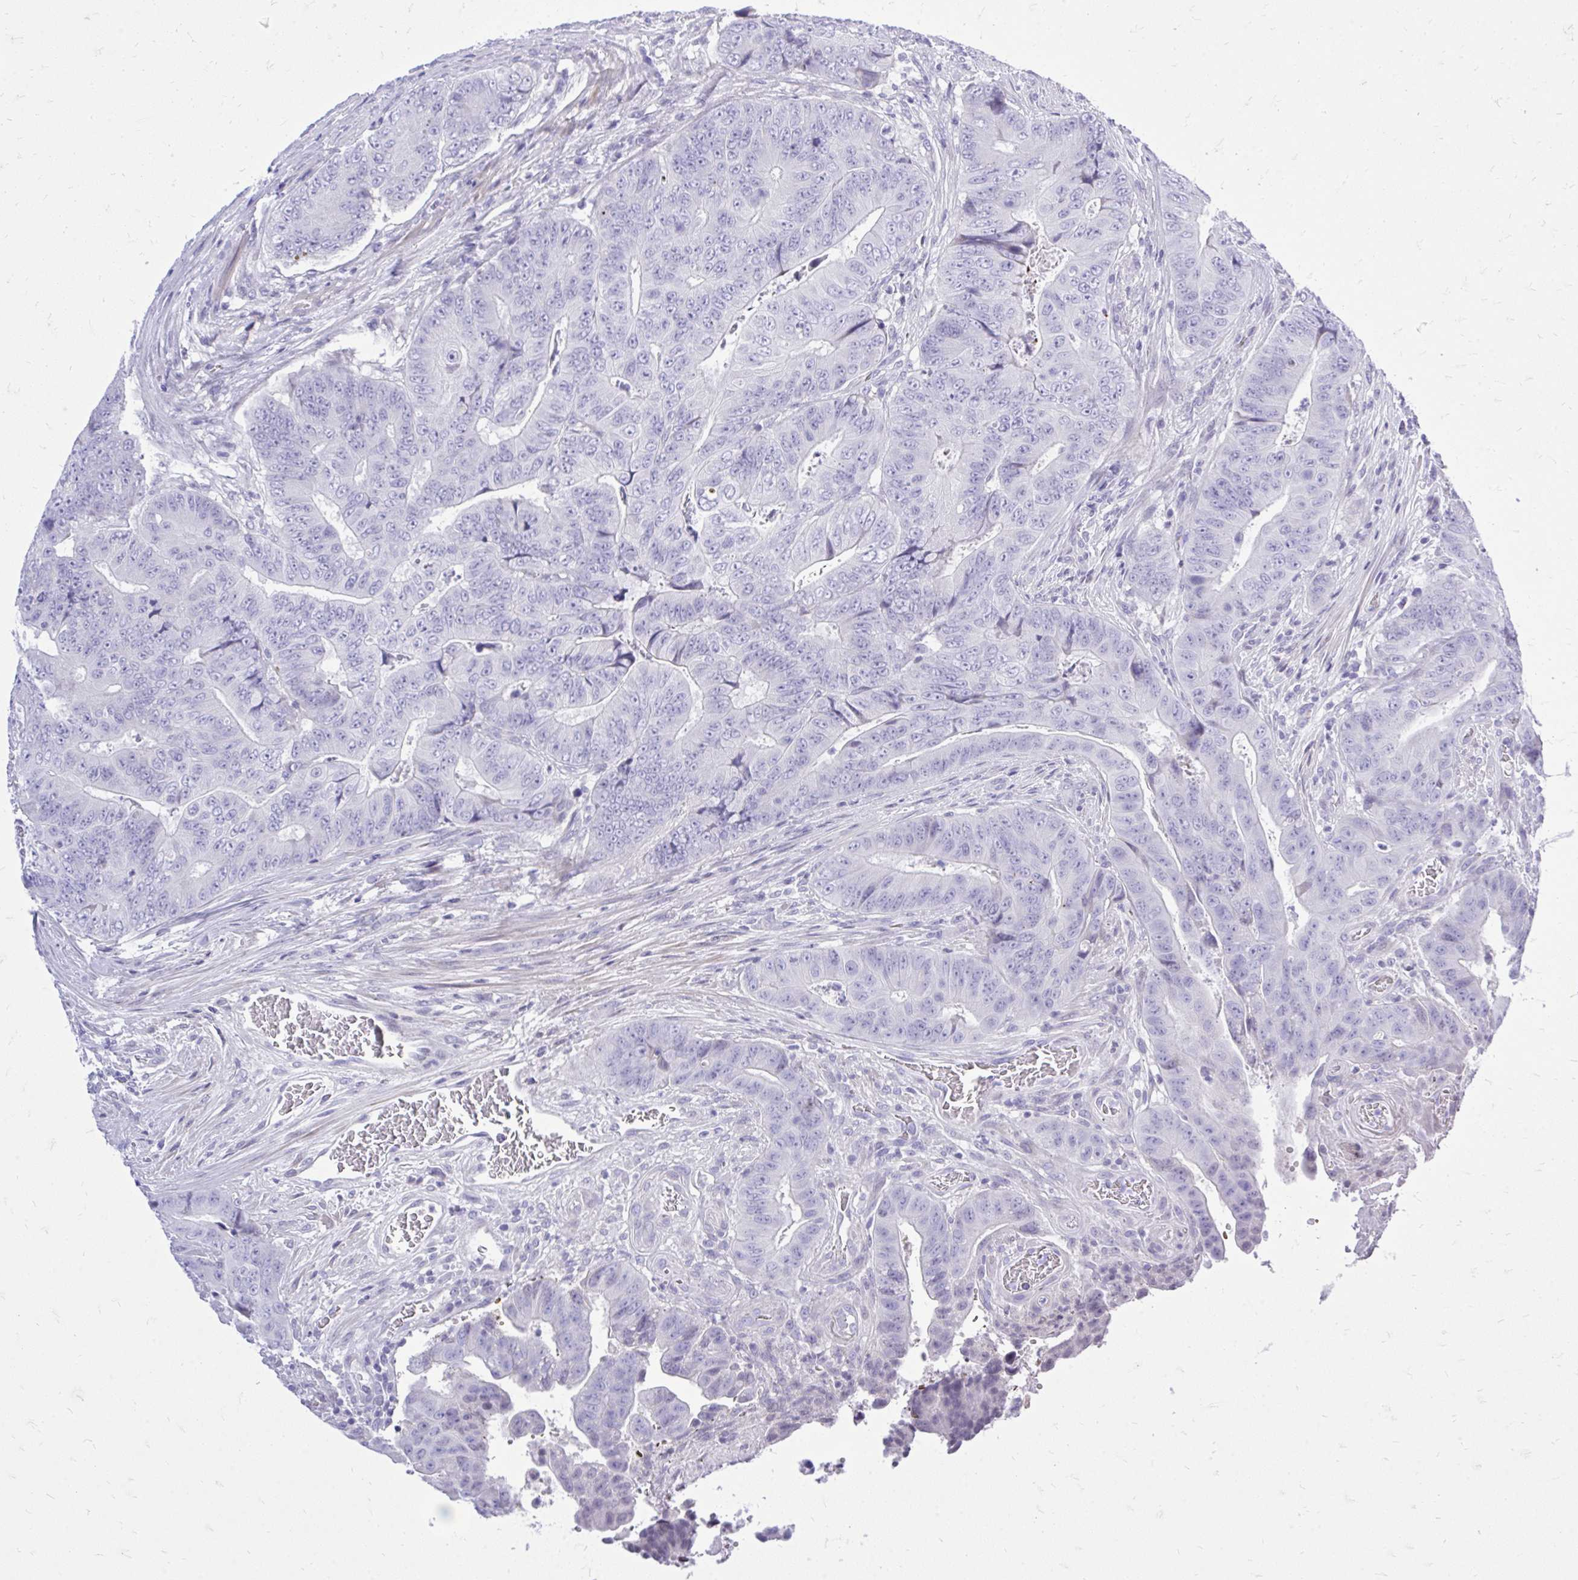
{"staining": {"intensity": "negative", "quantity": "none", "location": "none"}, "tissue": "colorectal cancer", "cell_type": "Tumor cells", "image_type": "cancer", "snomed": [{"axis": "morphology", "description": "Adenocarcinoma, NOS"}, {"axis": "topography", "description": "Colon"}], "caption": "There is no significant positivity in tumor cells of colorectal cancer.", "gene": "GABRA1", "patient": {"sex": "female", "age": 48}}